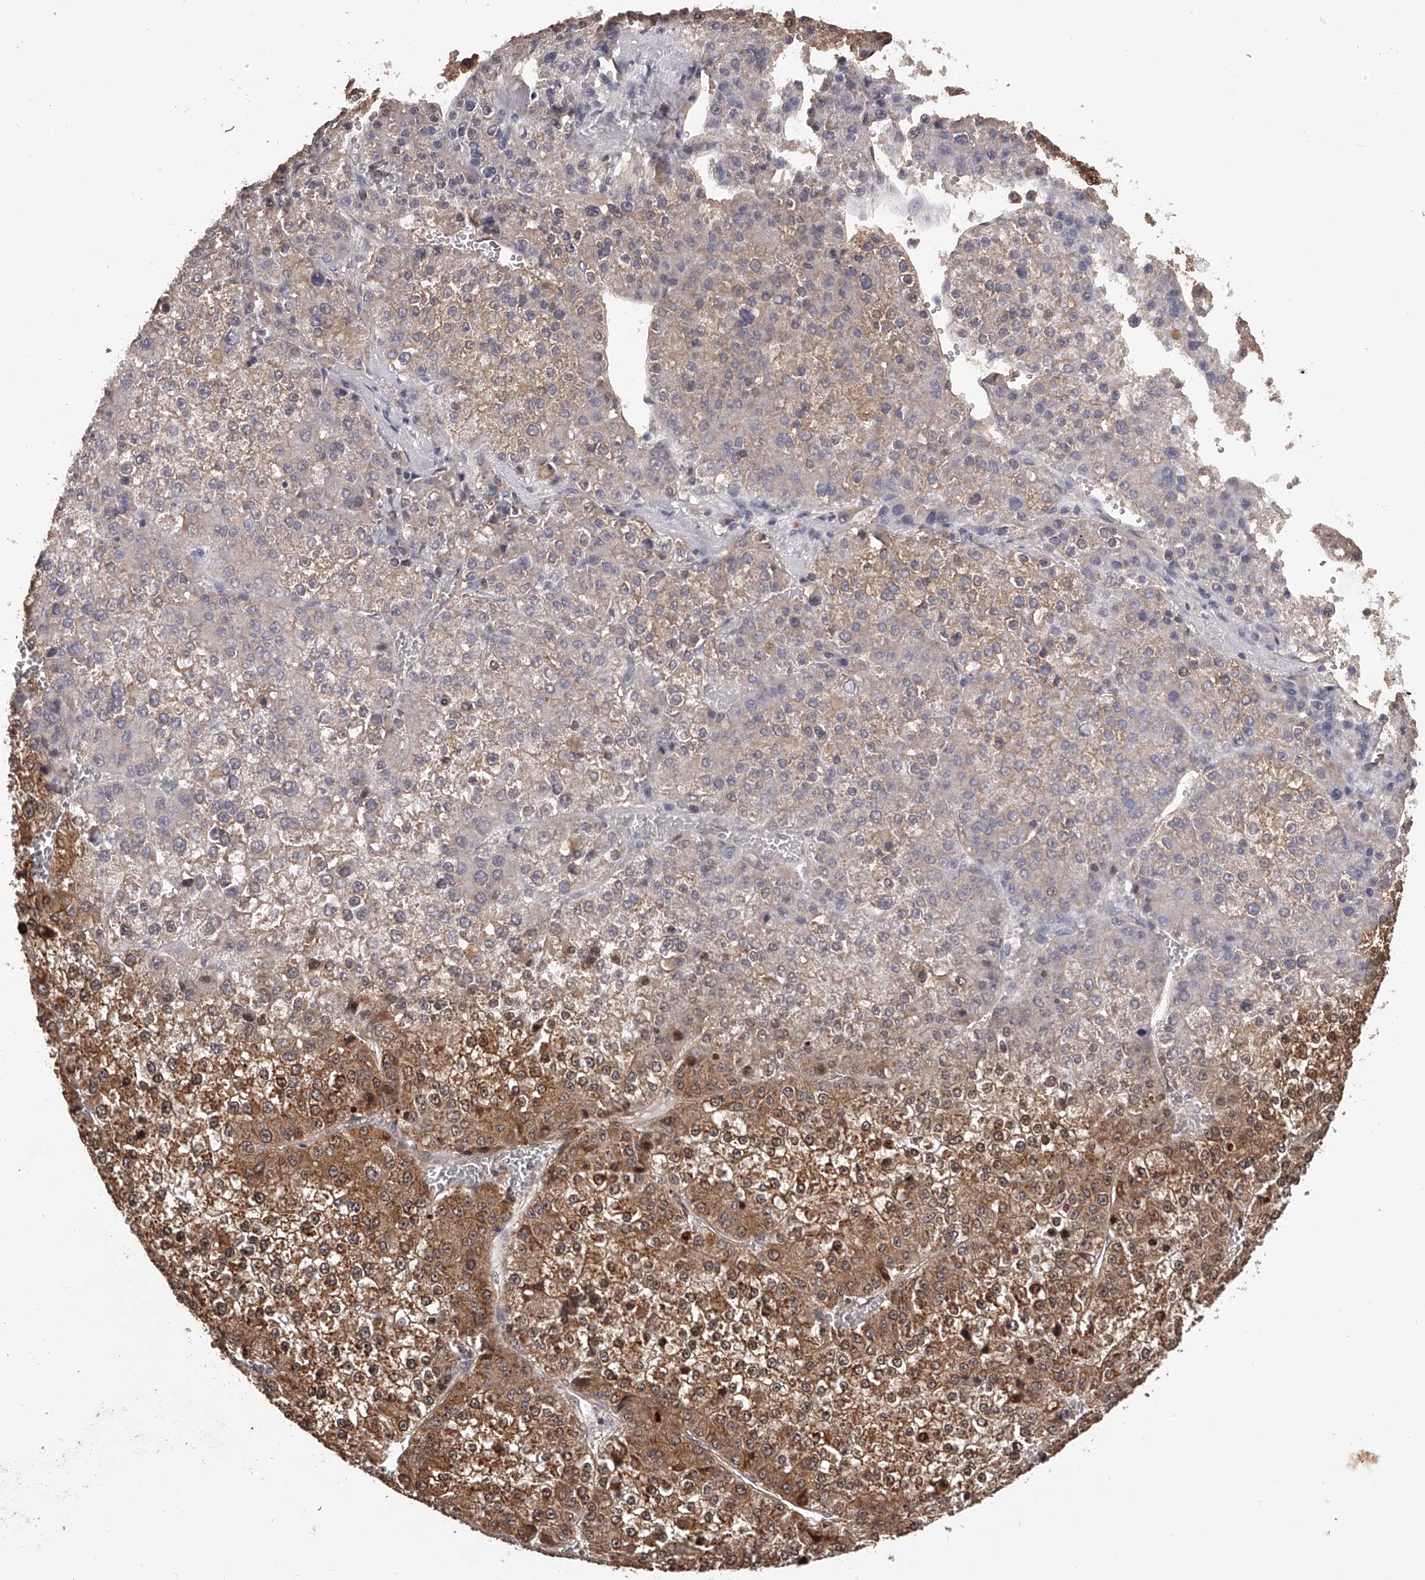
{"staining": {"intensity": "moderate", "quantity": "25%-75%", "location": "cytoplasmic/membranous"}, "tissue": "liver cancer", "cell_type": "Tumor cells", "image_type": "cancer", "snomed": [{"axis": "morphology", "description": "Carcinoma, Hepatocellular, NOS"}, {"axis": "topography", "description": "Liver"}], "caption": "A medium amount of moderate cytoplasmic/membranous staining is appreciated in approximately 25%-75% of tumor cells in liver hepatocellular carcinoma tissue.", "gene": "PFDN2", "patient": {"sex": "female", "age": 73}}